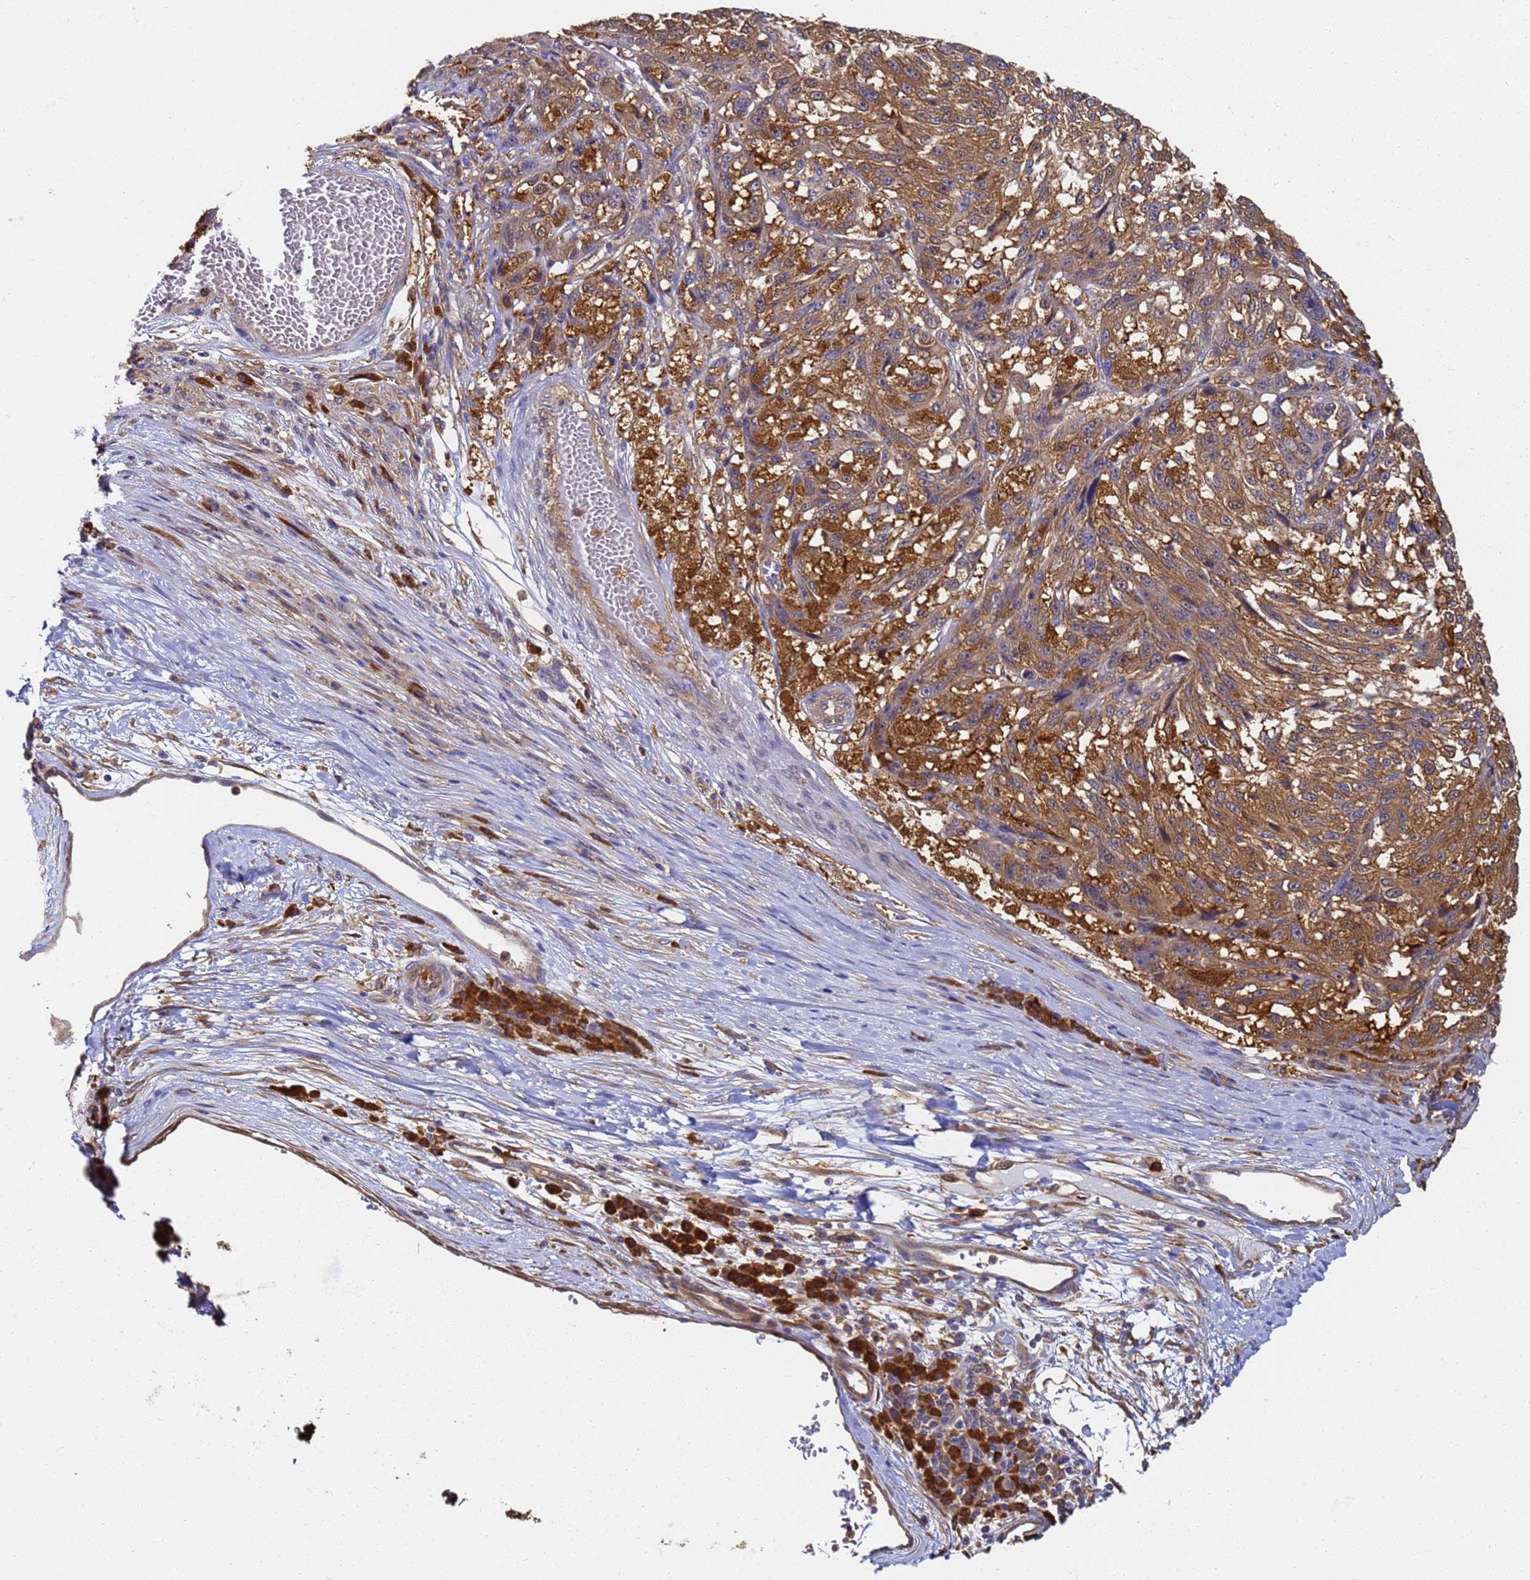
{"staining": {"intensity": "moderate", "quantity": ">75%", "location": "cytoplasmic/membranous"}, "tissue": "melanoma", "cell_type": "Tumor cells", "image_type": "cancer", "snomed": [{"axis": "morphology", "description": "Malignant melanoma, NOS"}, {"axis": "topography", "description": "Skin"}], "caption": "An image of human malignant melanoma stained for a protein reveals moderate cytoplasmic/membranous brown staining in tumor cells.", "gene": "NME1-NME2", "patient": {"sex": "male", "age": 53}}